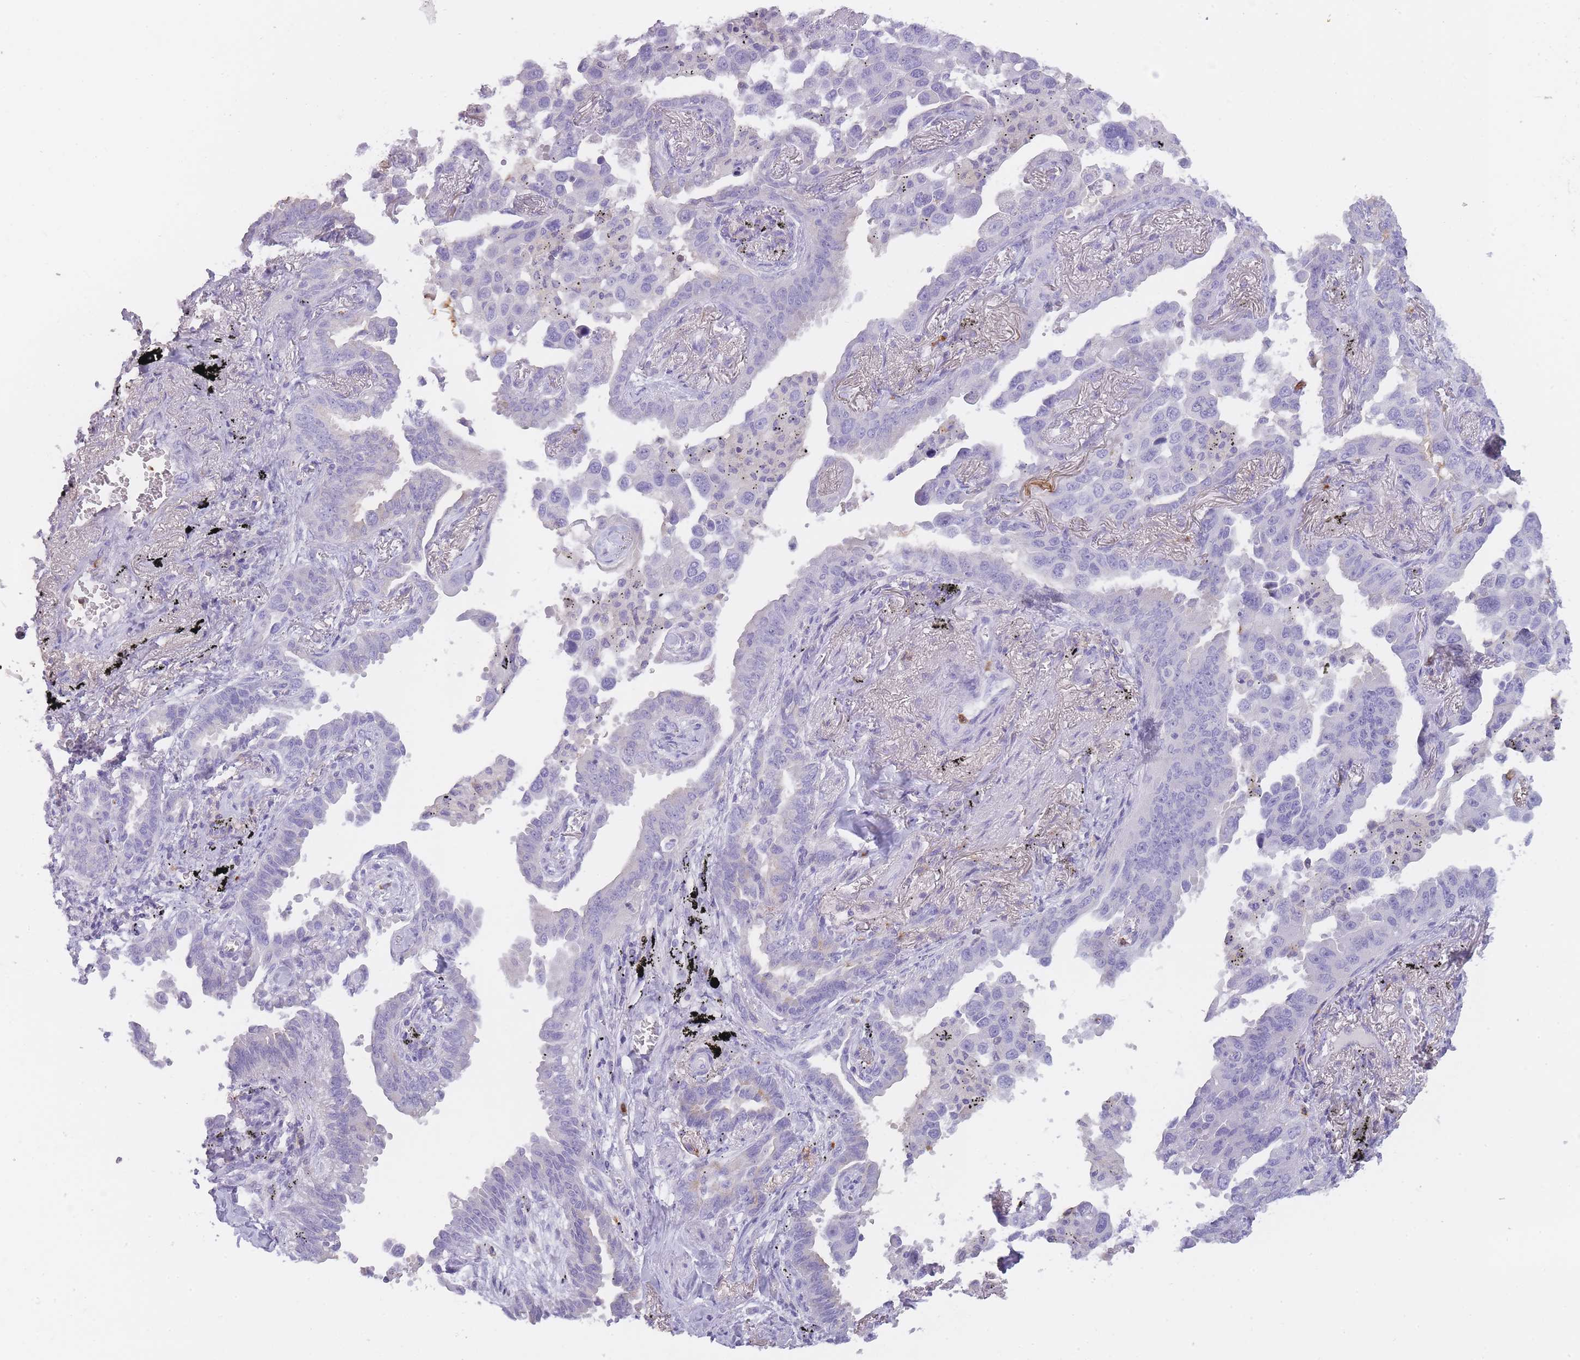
{"staining": {"intensity": "negative", "quantity": "none", "location": "none"}, "tissue": "lung cancer", "cell_type": "Tumor cells", "image_type": "cancer", "snomed": [{"axis": "morphology", "description": "Adenocarcinoma, NOS"}, {"axis": "topography", "description": "Lung"}], "caption": "Human lung cancer (adenocarcinoma) stained for a protein using immunohistochemistry (IHC) exhibits no staining in tumor cells.", "gene": "CR1L", "patient": {"sex": "male", "age": 67}}